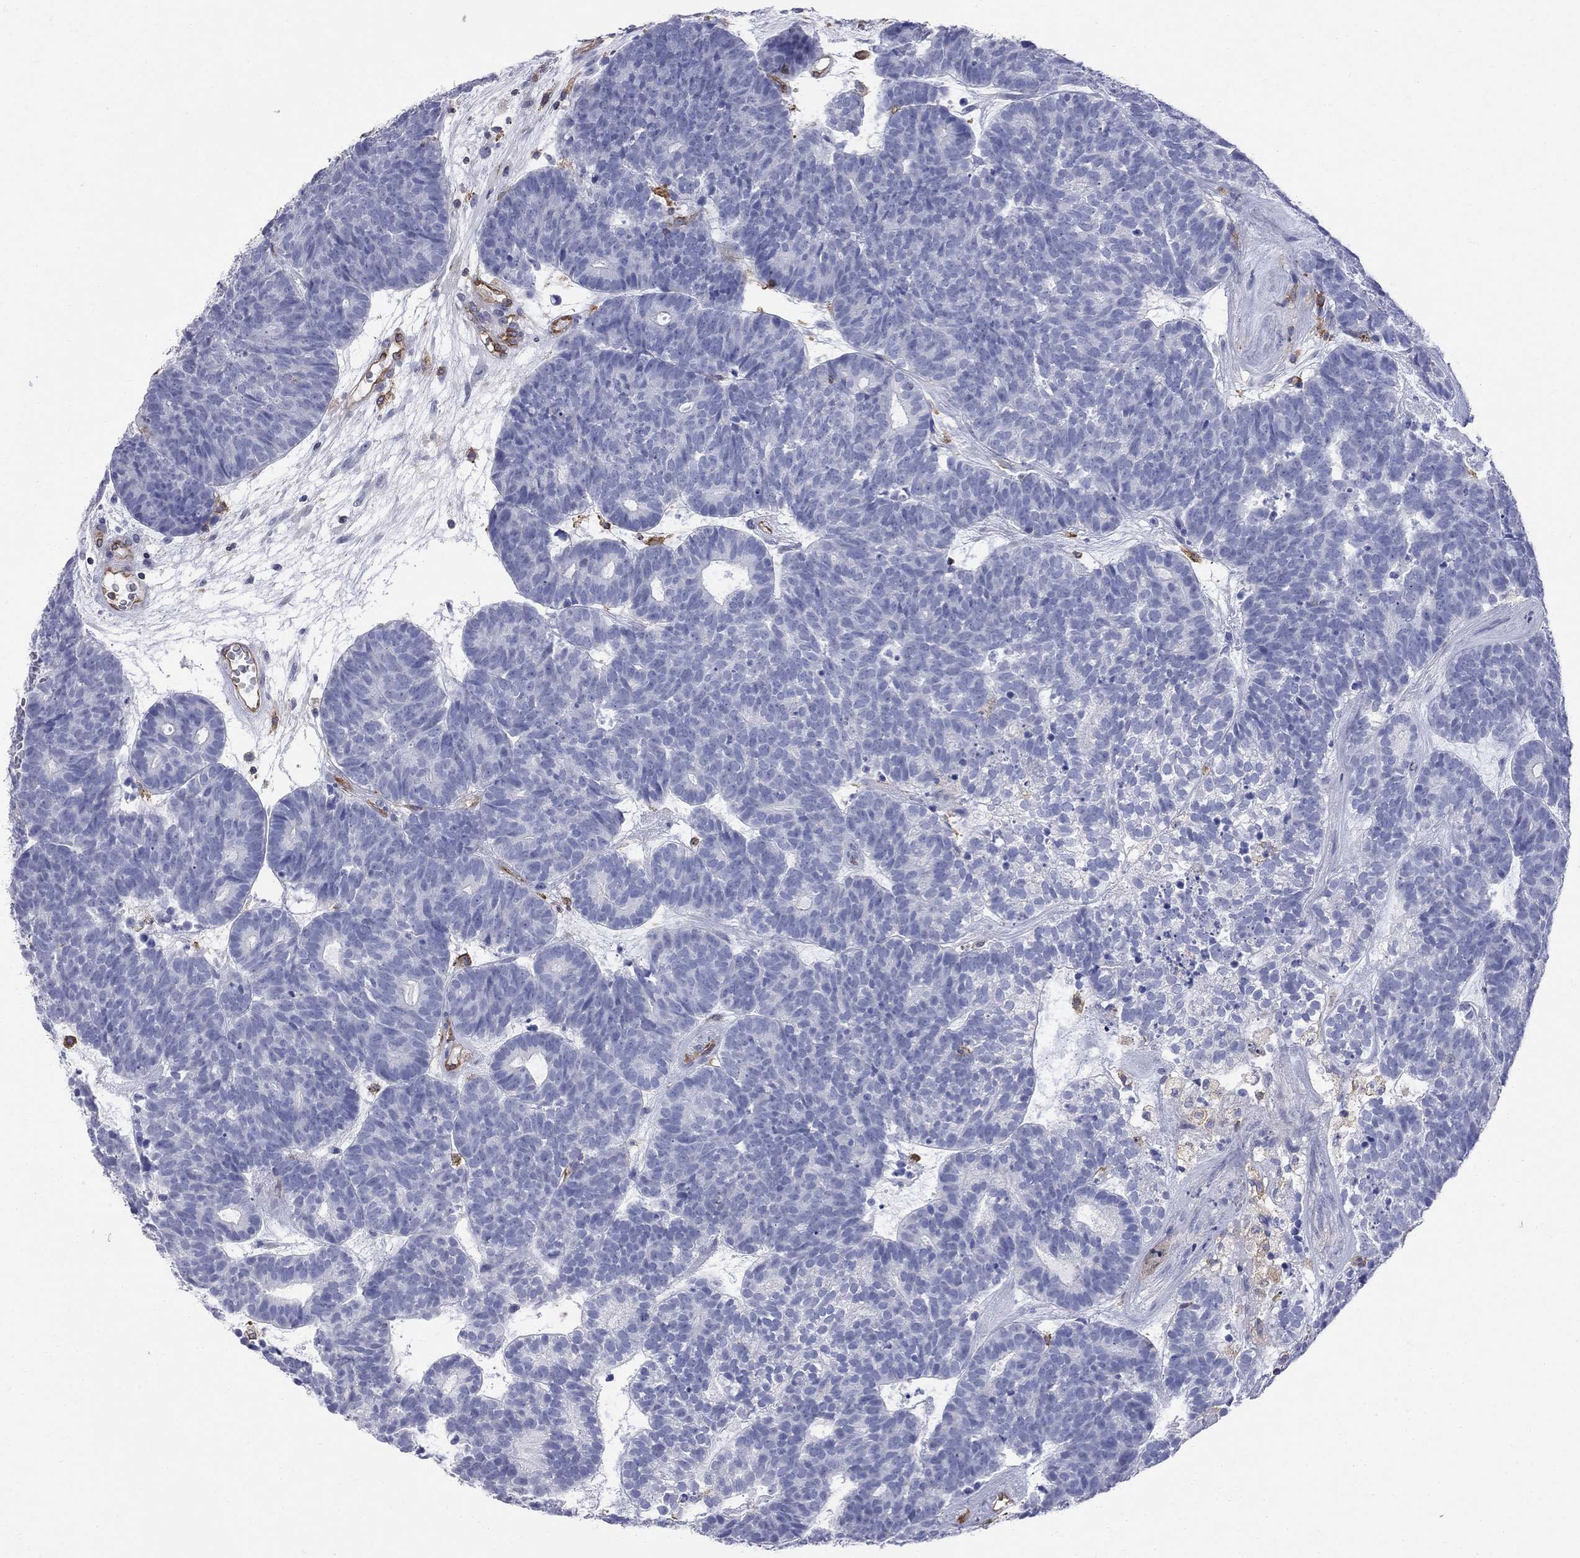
{"staining": {"intensity": "negative", "quantity": "none", "location": "none"}, "tissue": "head and neck cancer", "cell_type": "Tumor cells", "image_type": "cancer", "snomed": [{"axis": "morphology", "description": "Adenocarcinoma, NOS"}, {"axis": "topography", "description": "Head-Neck"}], "caption": "This is an immunohistochemistry histopathology image of head and neck cancer (adenocarcinoma). There is no positivity in tumor cells.", "gene": "ABI3", "patient": {"sex": "female", "age": 81}}